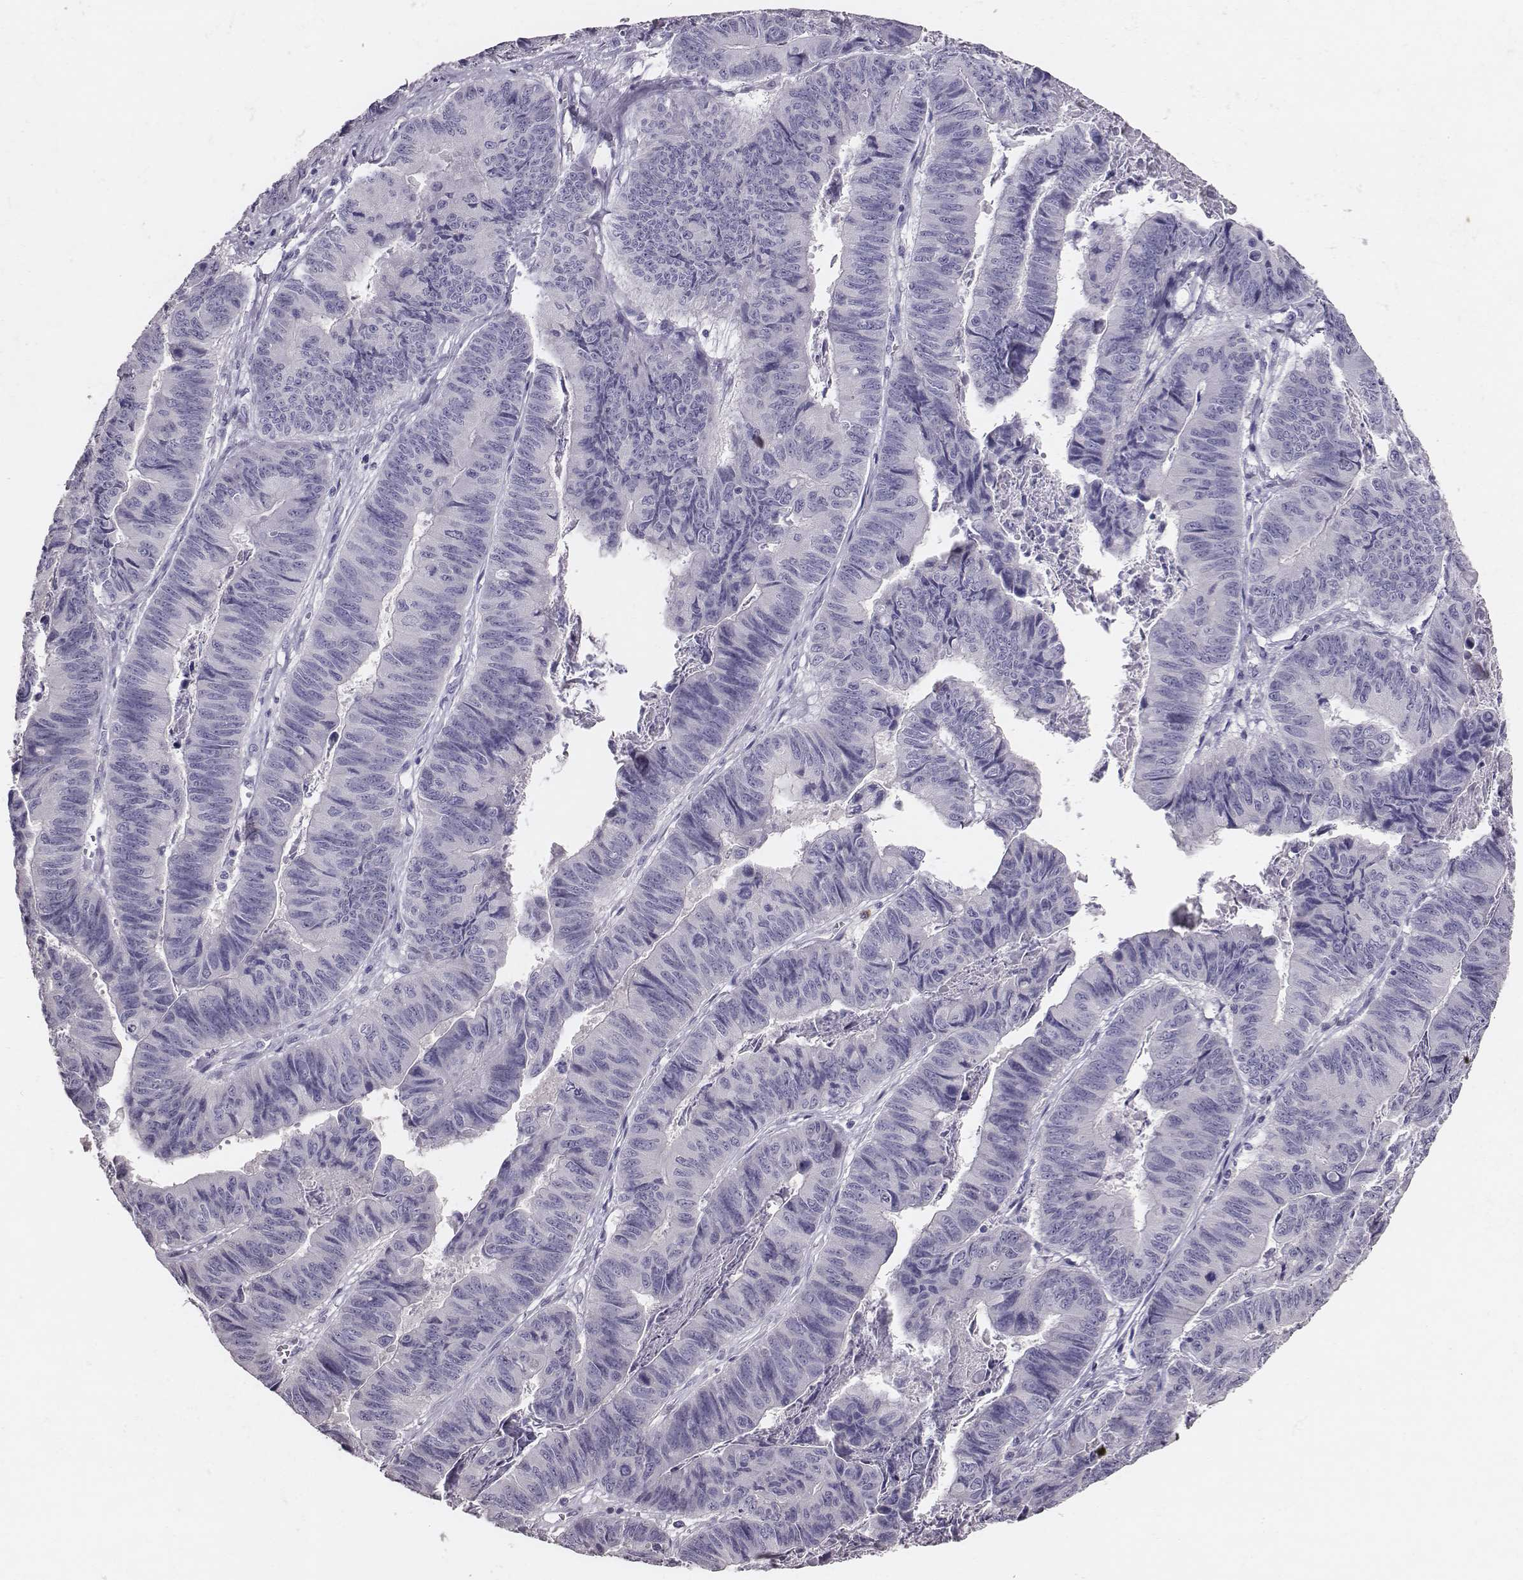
{"staining": {"intensity": "negative", "quantity": "none", "location": "none"}, "tissue": "stomach cancer", "cell_type": "Tumor cells", "image_type": "cancer", "snomed": [{"axis": "morphology", "description": "Adenocarcinoma, NOS"}, {"axis": "topography", "description": "Stomach, lower"}], "caption": "There is no significant staining in tumor cells of stomach cancer (adenocarcinoma).", "gene": "P2RY10", "patient": {"sex": "male", "age": 77}}